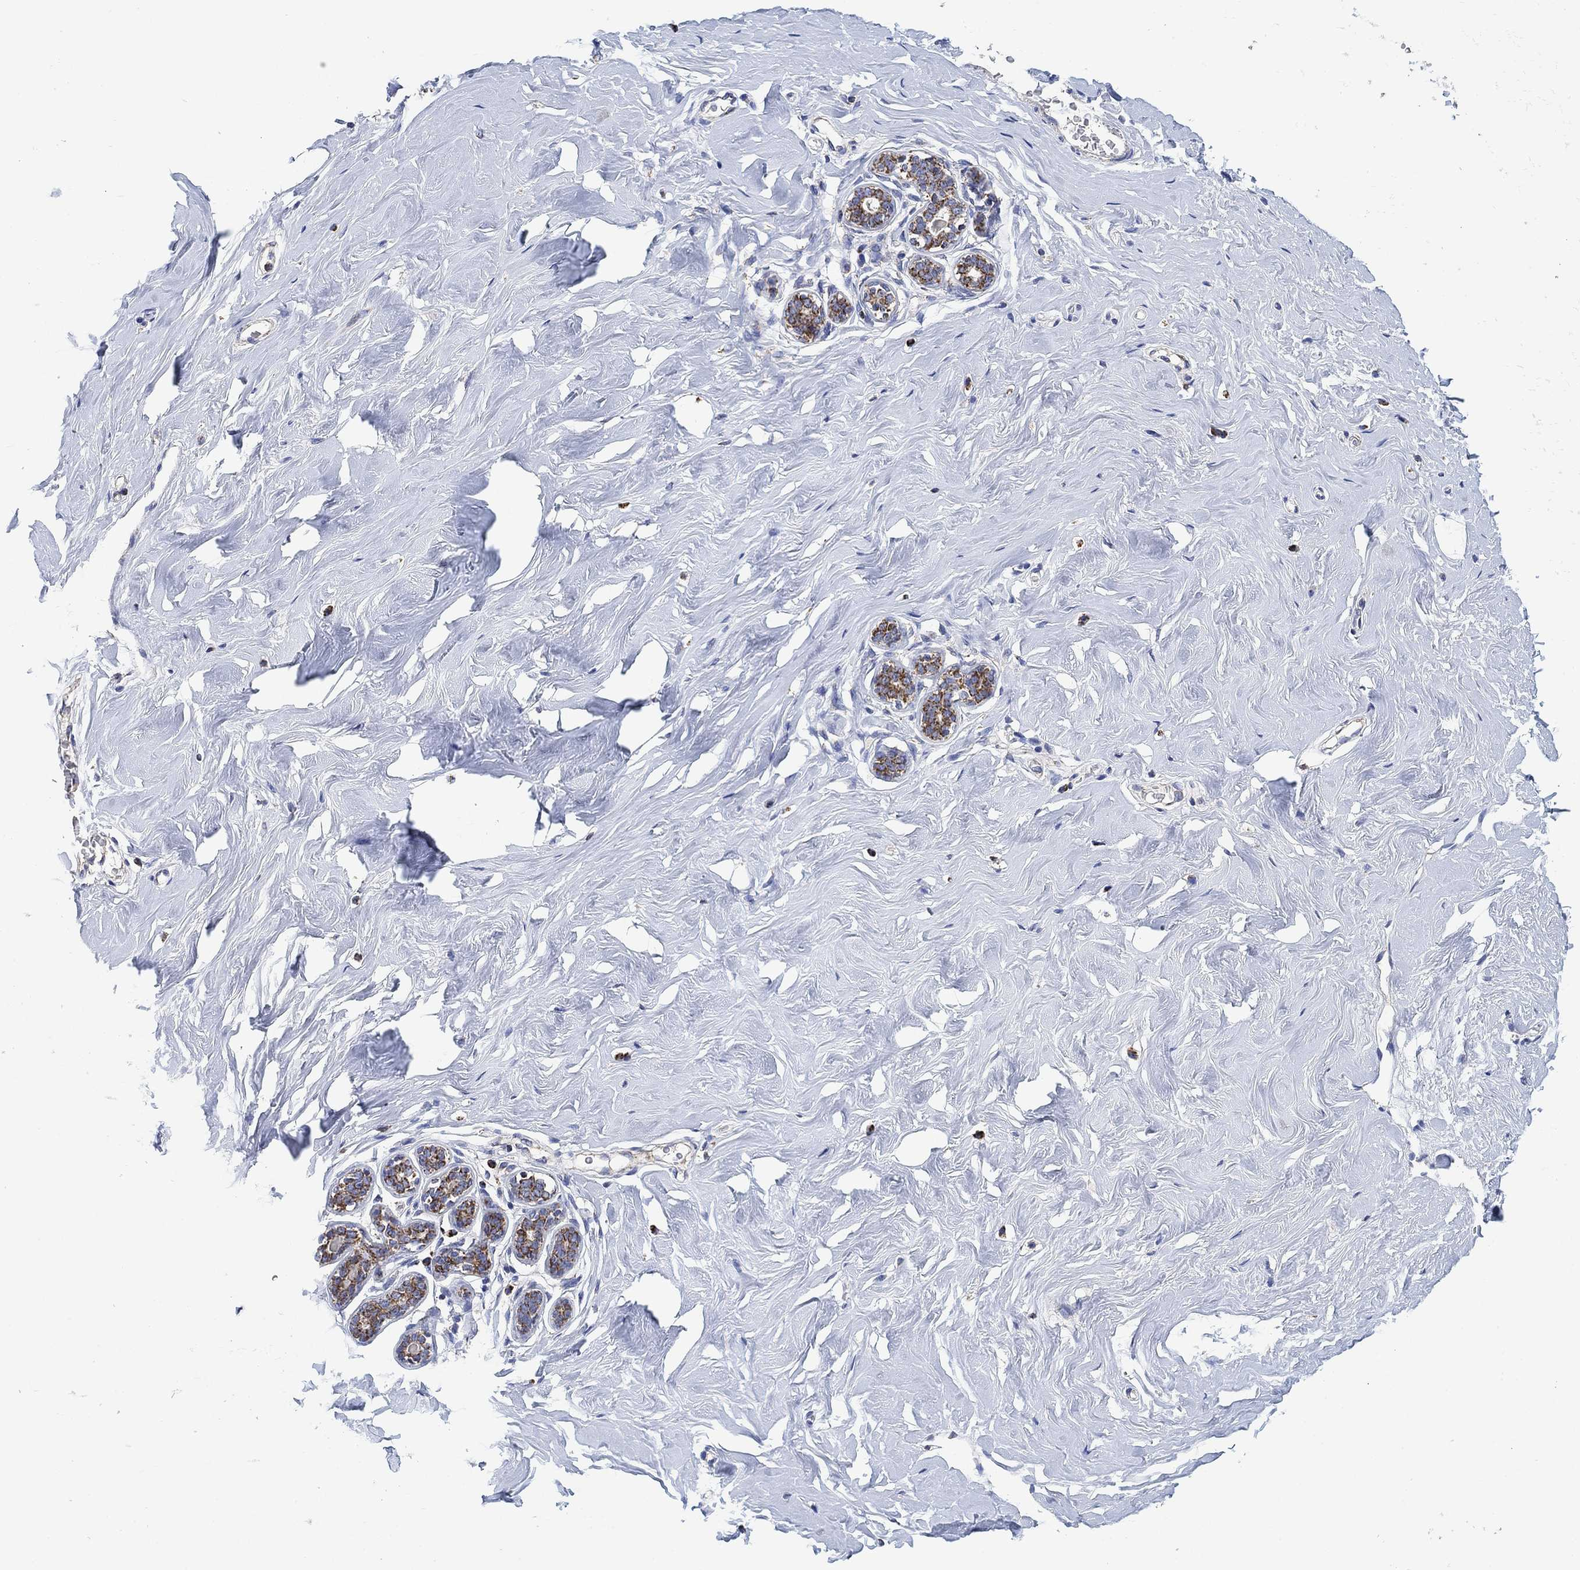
{"staining": {"intensity": "negative", "quantity": "none", "location": "none"}, "tissue": "breast", "cell_type": "Adipocytes", "image_type": "normal", "snomed": [{"axis": "morphology", "description": "Normal tissue, NOS"}, {"axis": "topography", "description": "Skin"}, {"axis": "topography", "description": "Breast"}], "caption": "Immunohistochemical staining of benign human breast shows no significant expression in adipocytes. Brightfield microscopy of immunohistochemistry (IHC) stained with DAB (brown) and hematoxylin (blue), captured at high magnification.", "gene": "NDUFS3", "patient": {"sex": "female", "age": 43}}